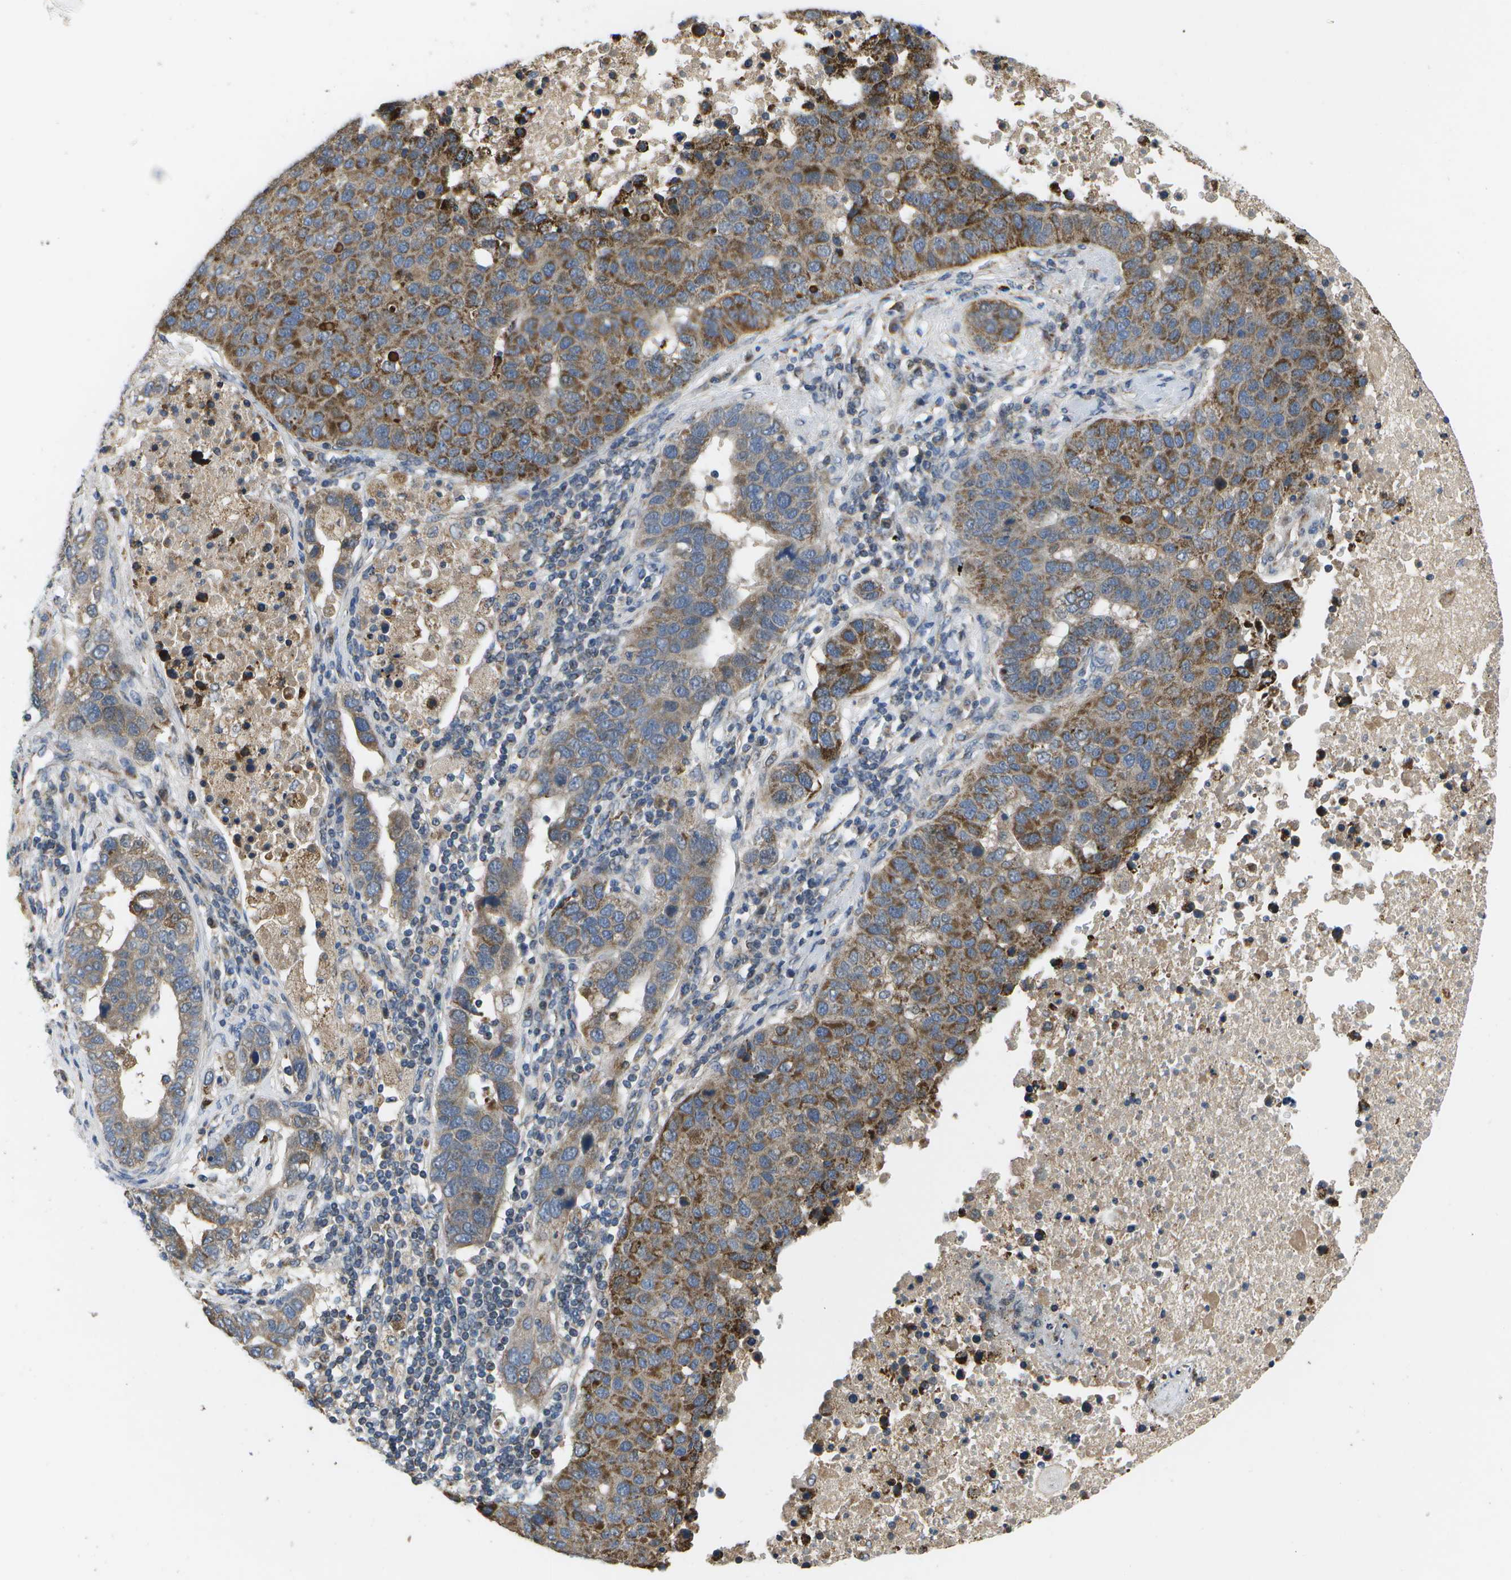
{"staining": {"intensity": "moderate", "quantity": ">75%", "location": "cytoplasmic/membranous"}, "tissue": "pancreatic cancer", "cell_type": "Tumor cells", "image_type": "cancer", "snomed": [{"axis": "morphology", "description": "Adenocarcinoma, NOS"}, {"axis": "topography", "description": "Pancreas"}], "caption": "Tumor cells show medium levels of moderate cytoplasmic/membranous expression in about >75% of cells in adenocarcinoma (pancreatic). Nuclei are stained in blue.", "gene": "HADHA", "patient": {"sex": "female", "age": 61}}